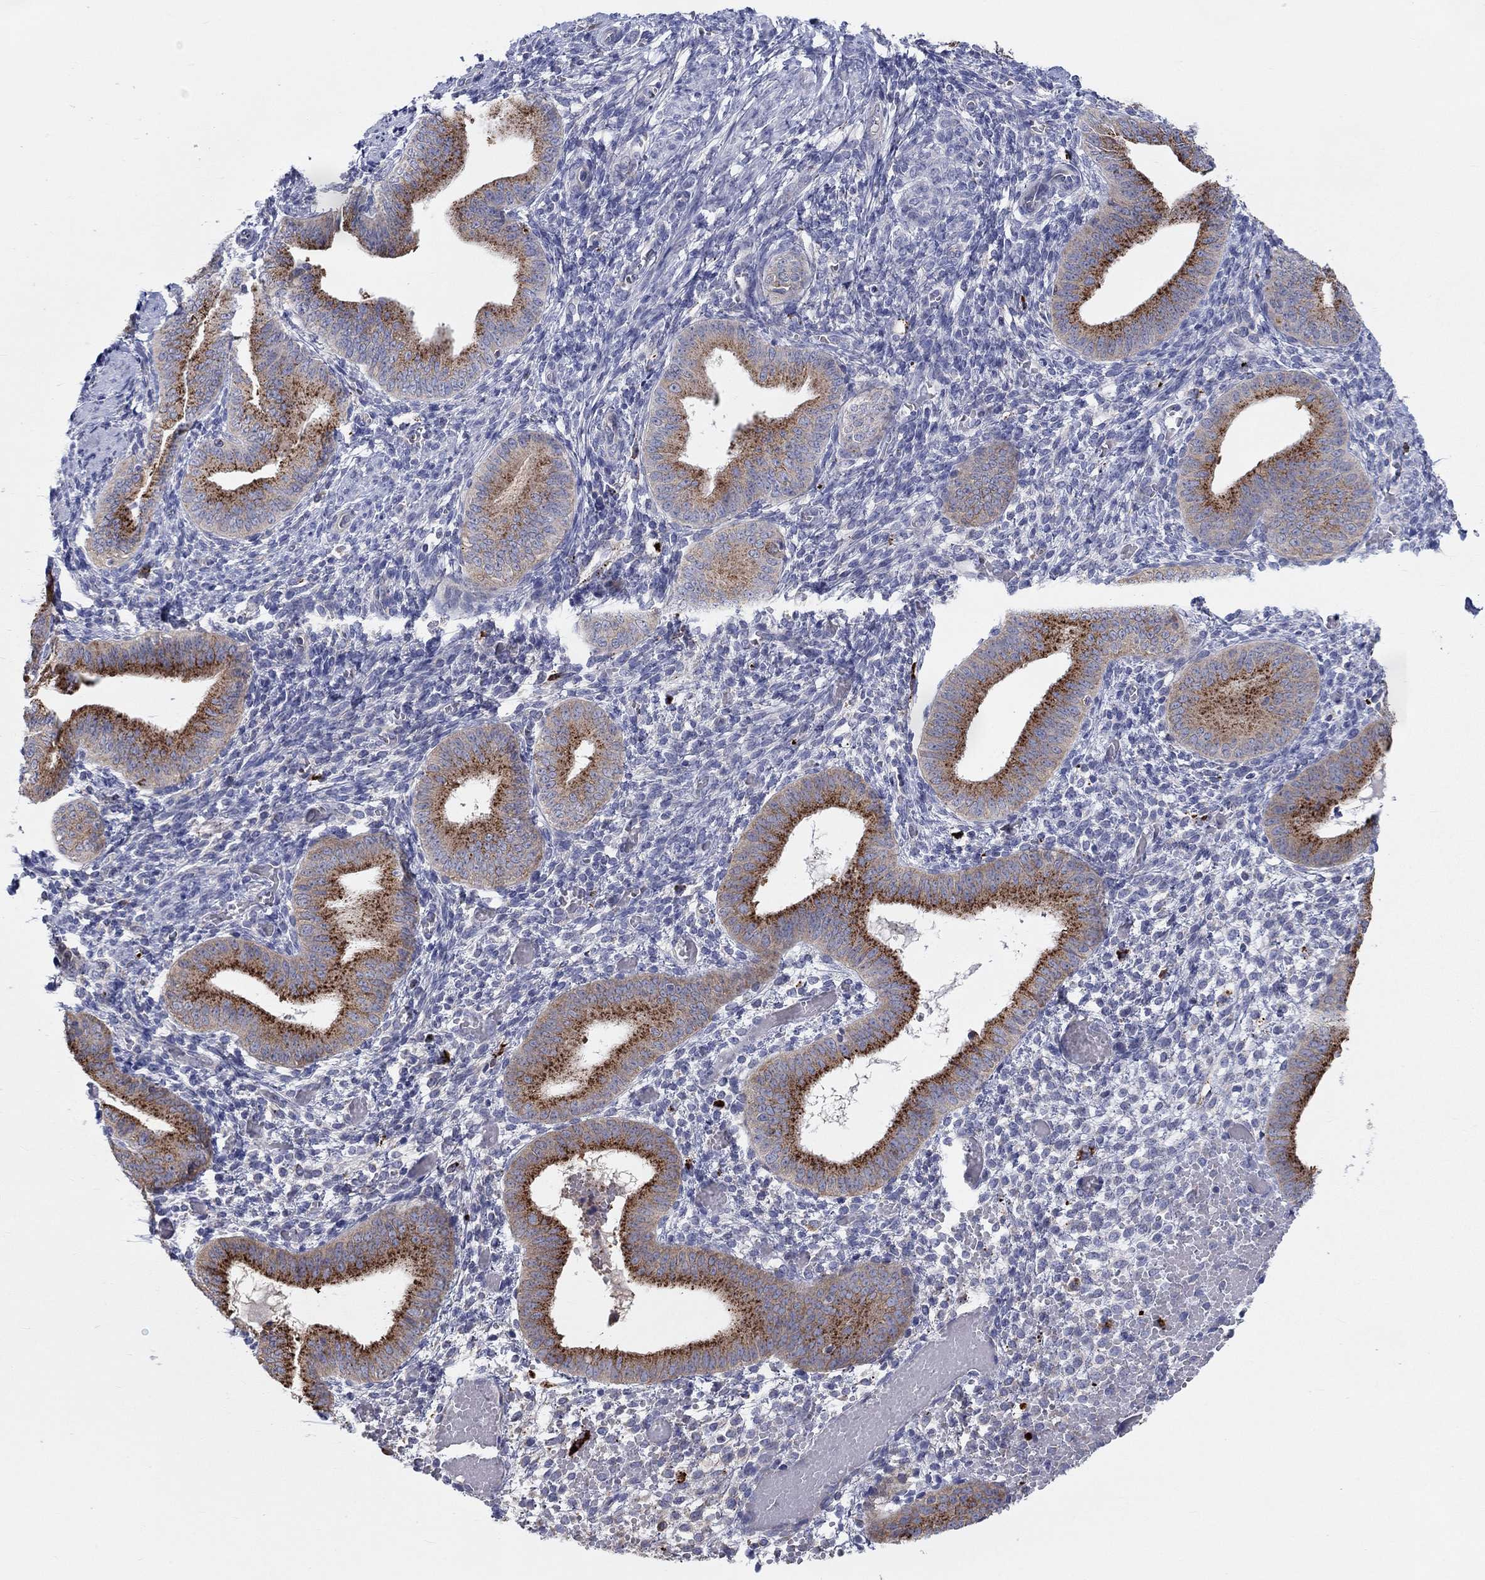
{"staining": {"intensity": "negative", "quantity": "none", "location": "none"}, "tissue": "endometrium", "cell_type": "Cells in endometrial stroma", "image_type": "normal", "snomed": [{"axis": "morphology", "description": "Normal tissue, NOS"}, {"axis": "topography", "description": "Endometrium"}], "caption": "This photomicrograph is of benign endometrium stained with immunohistochemistry to label a protein in brown with the nuclei are counter-stained blue. There is no positivity in cells in endometrial stroma.", "gene": "BCO2", "patient": {"sex": "female", "age": 42}}